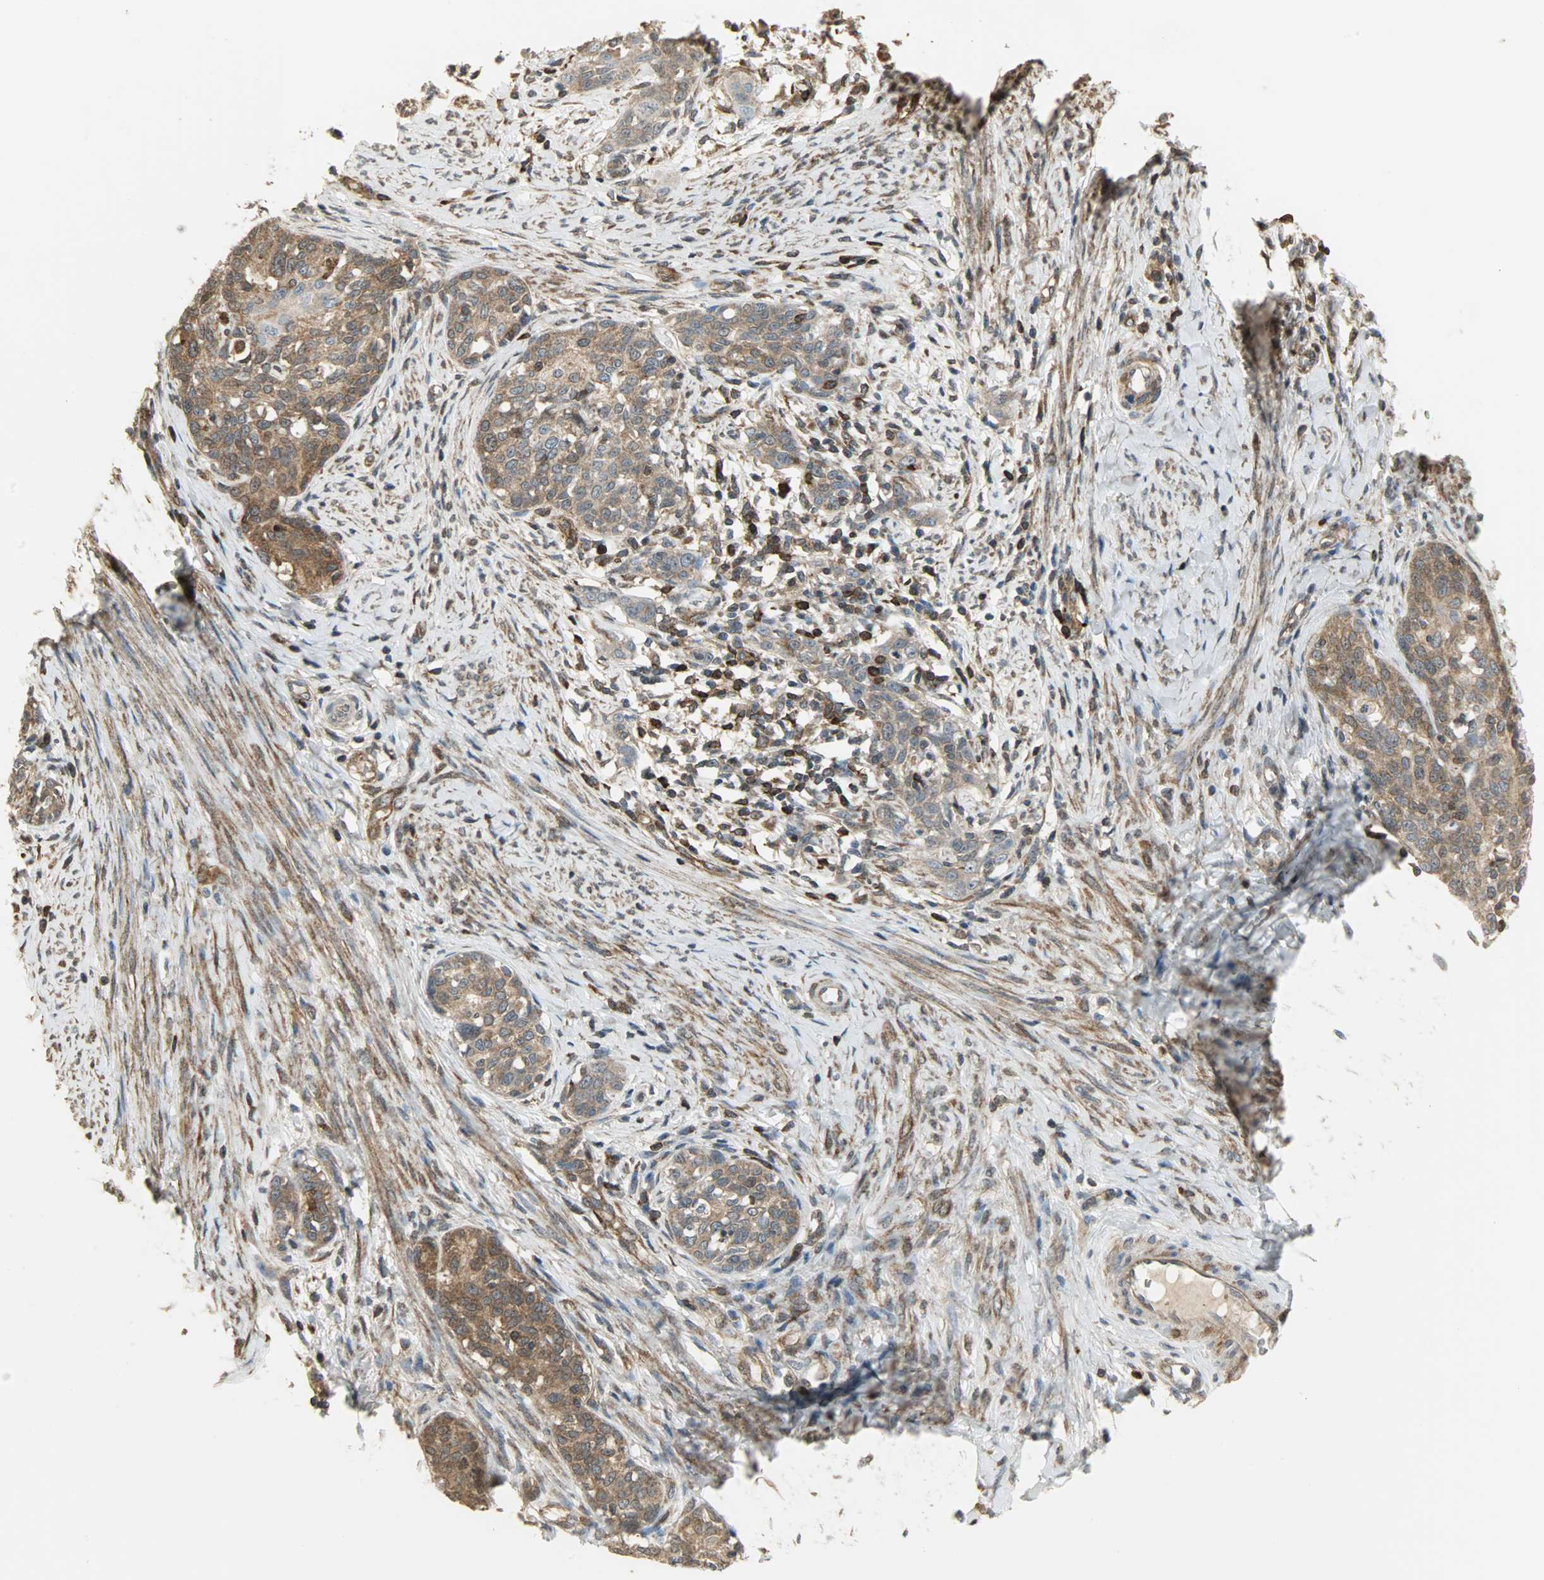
{"staining": {"intensity": "moderate", "quantity": ">75%", "location": "cytoplasmic/membranous,nuclear"}, "tissue": "cervical cancer", "cell_type": "Tumor cells", "image_type": "cancer", "snomed": [{"axis": "morphology", "description": "Squamous cell carcinoma, NOS"}, {"axis": "morphology", "description": "Adenocarcinoma, NOS"}, {"axis": "topography", "description": "Cervix"}], "caption": "Moderate cytoplasmic/membranous and nuclear protein staining is present in approximately >75% of tumor cells in cervical cancer (squamous cell carcinoma).", "gene": "LDHB", "patient": {"sex": "female", "age": 52}}